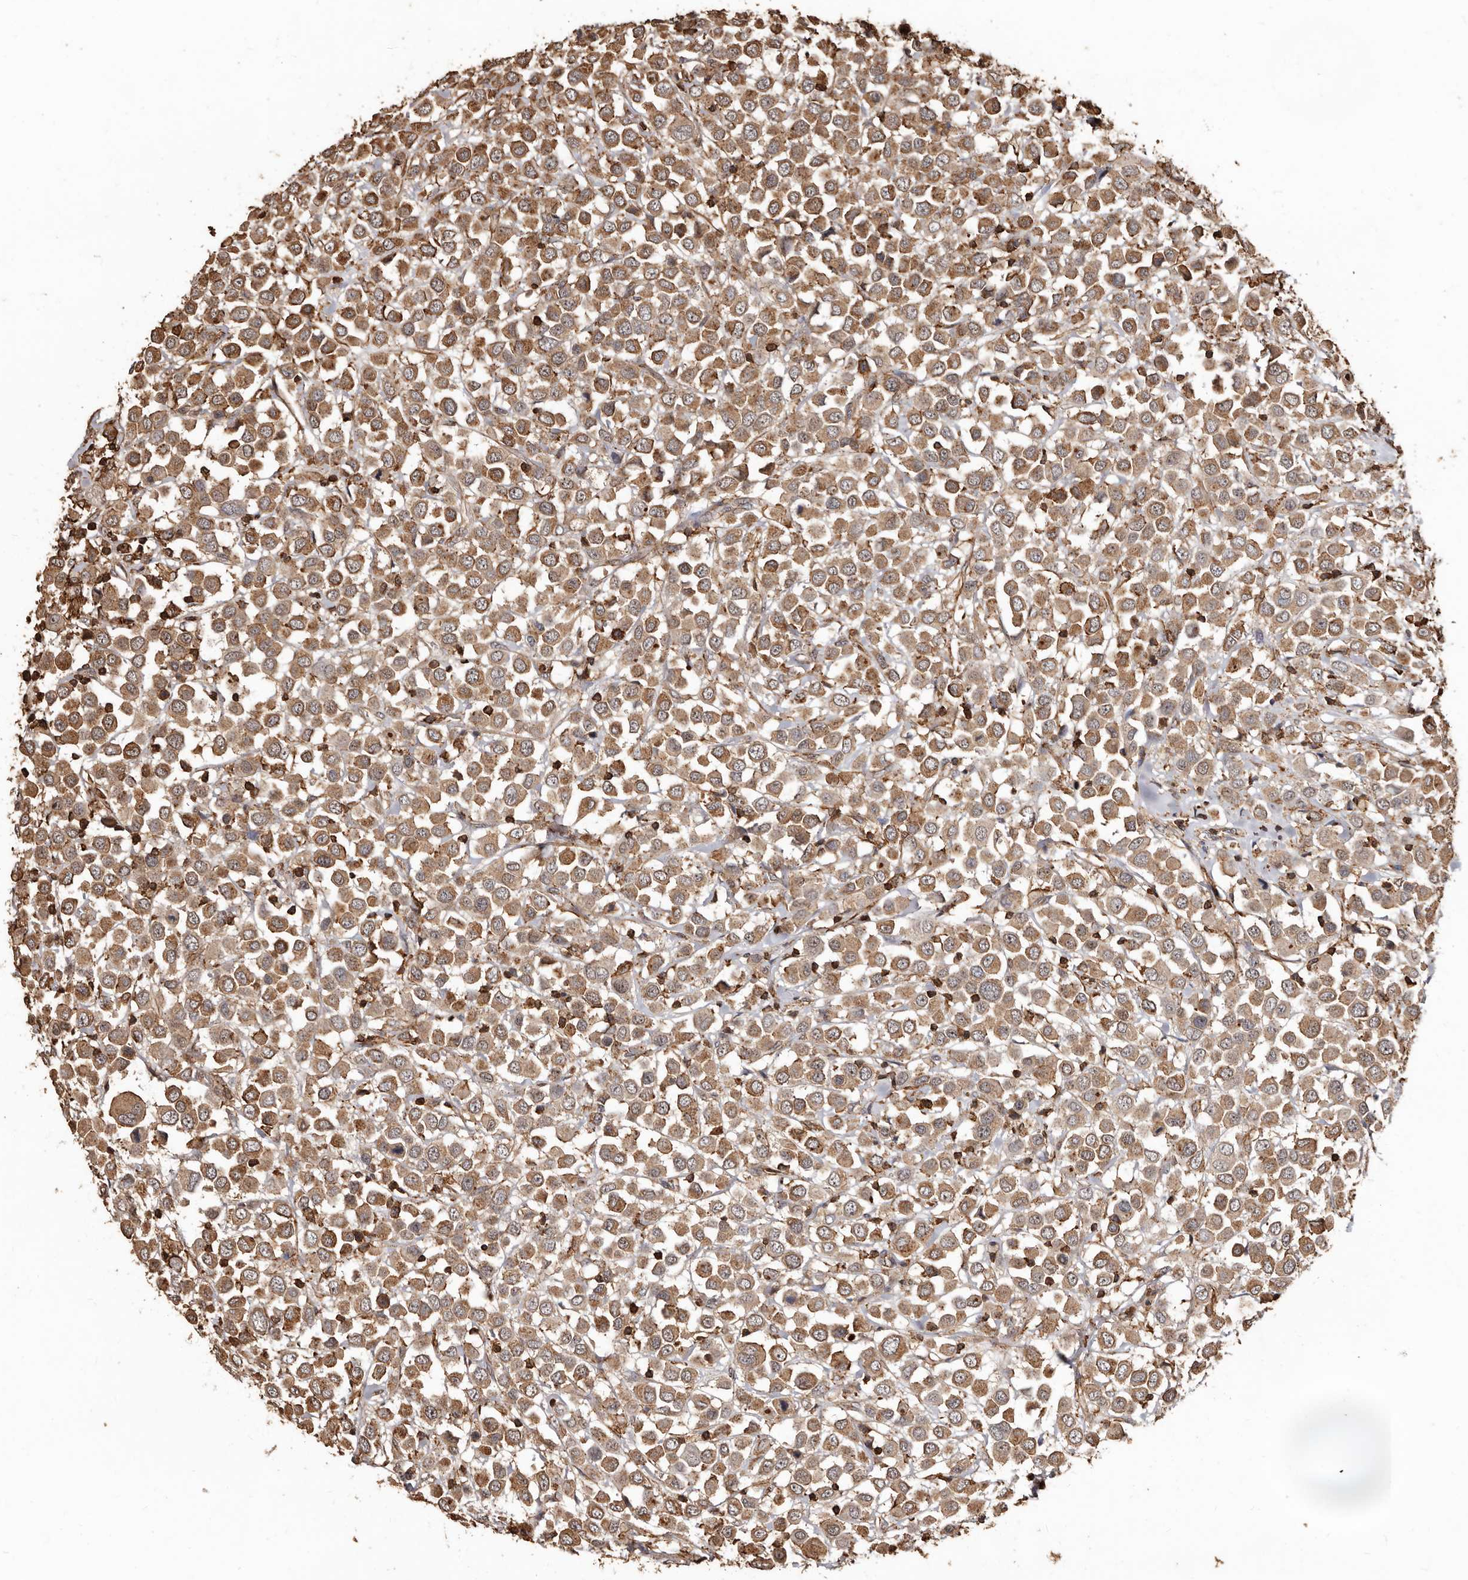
{"staining": {"intensity": "moderate", "quantity": ">75%", "location": "cytoplasmic/membranous"}, "tissue": "breast cancer", "cell_type": "Tumor cells", "image_type": "cancer", "snomed": [{"axis": "morphology", "description": "Duct carcinoma"}, {"axis": "topography", "description": "Breast"}], "caption": "Breast intraductal carcinoma stained with IHC exhibits moderate cytoplasmic/membranous positivity in about >75% of tumor cells.", "gene": "GSK3A", "patient": {"sex": "female", "age": 61}}